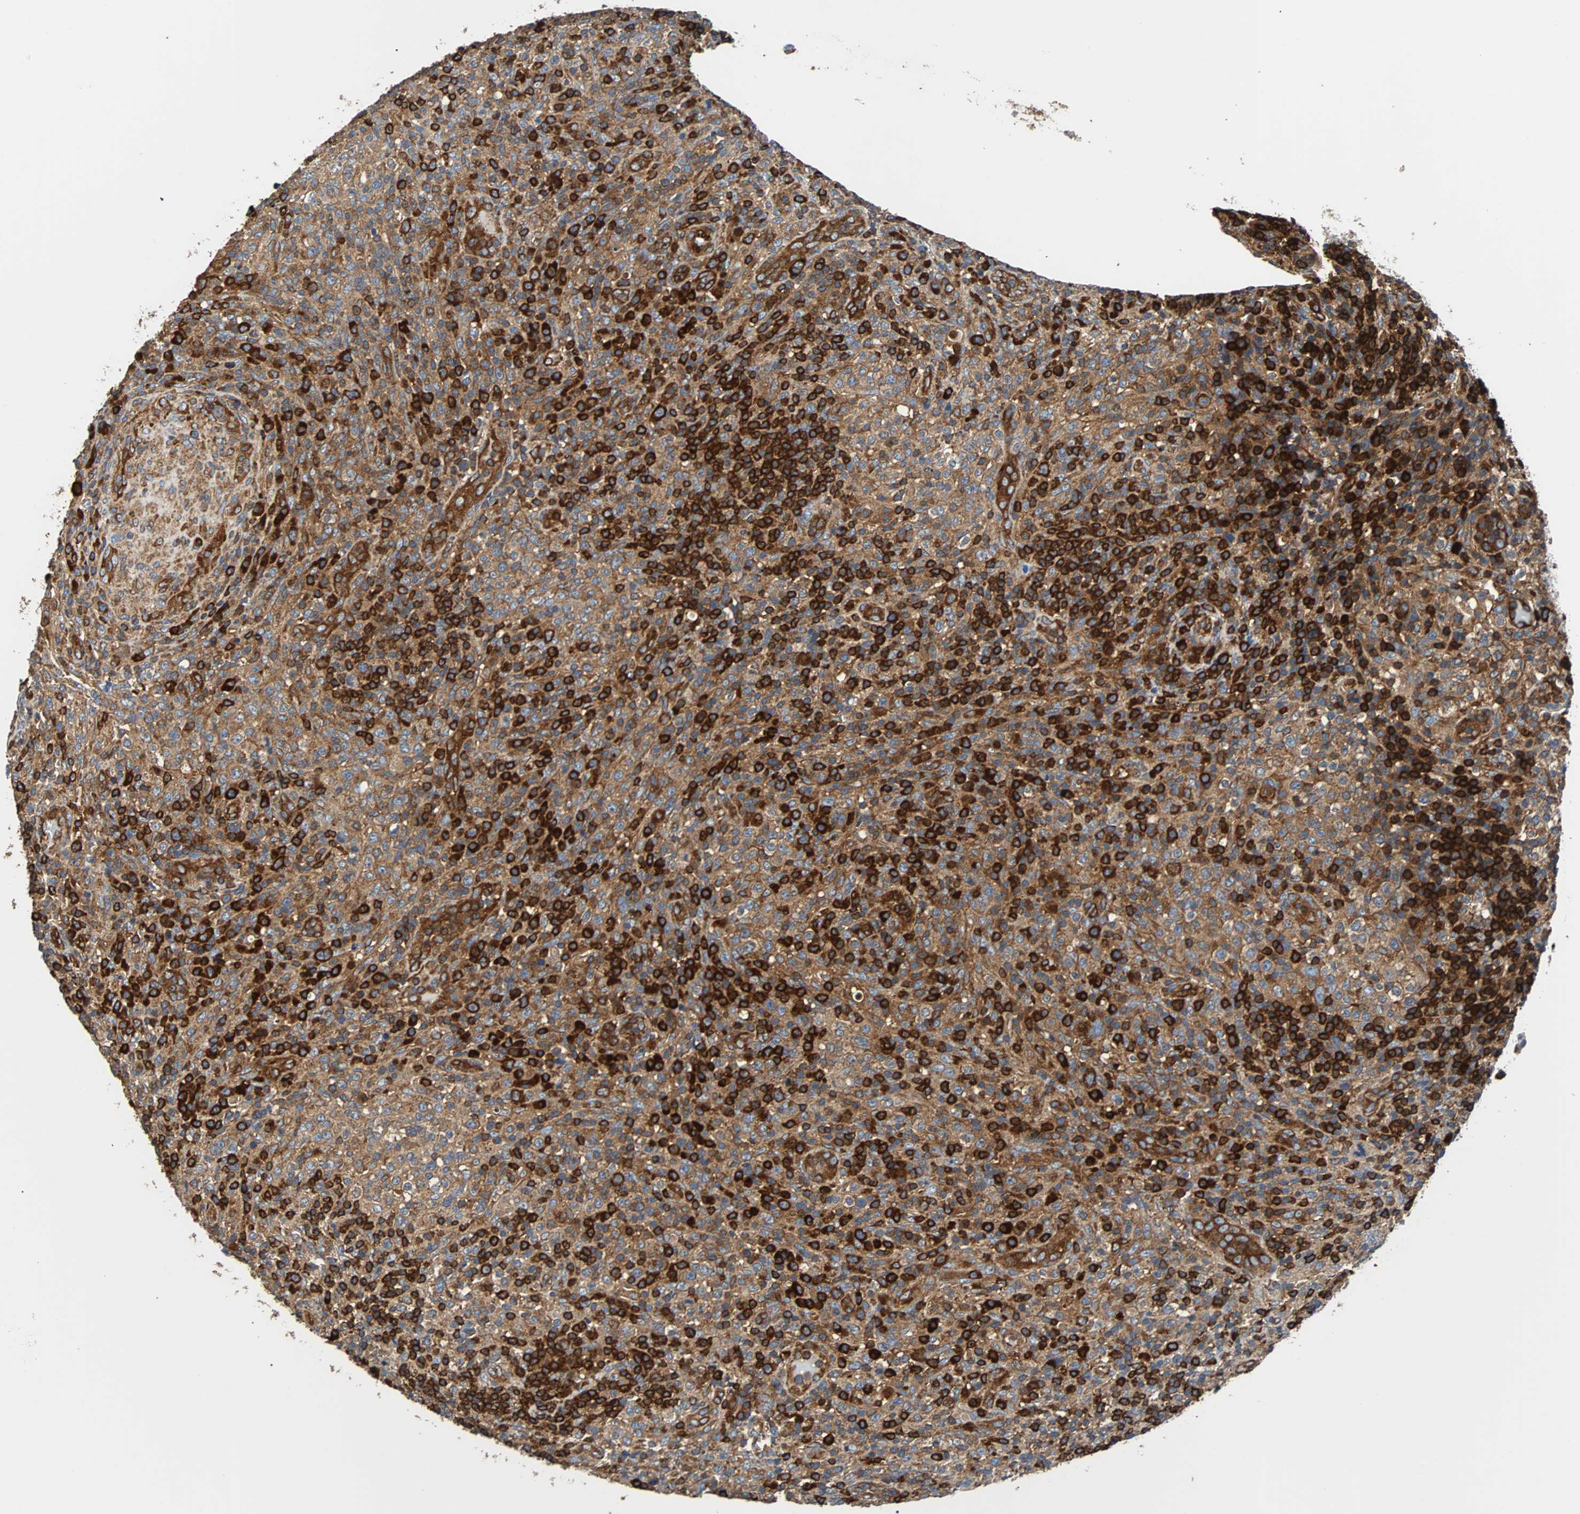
{"staining": {"intensity": "strong", "quantity": ">75%", "location": "cytoplasmic/membranous"}, "tissue": "lymphoma", "cell_type": "Tumor cells", "image_type": "cancer", "snomed": [{"axis": "morphology", "description": "Malignant lymphoma, non-Hodgkin's type, High grade"}, {"axis": "topography", "description": "Lymph node"}], "caption": "About >75% of tumor cells in human high-grade malignant lymphoma, non-Hodgkin's type reveal strong cytoplasmic/membranous protein expression as visualized by brown immunohistochemical staining.", "gene": "PLCG2", "patient": {"sex": "female", "age": 76}}